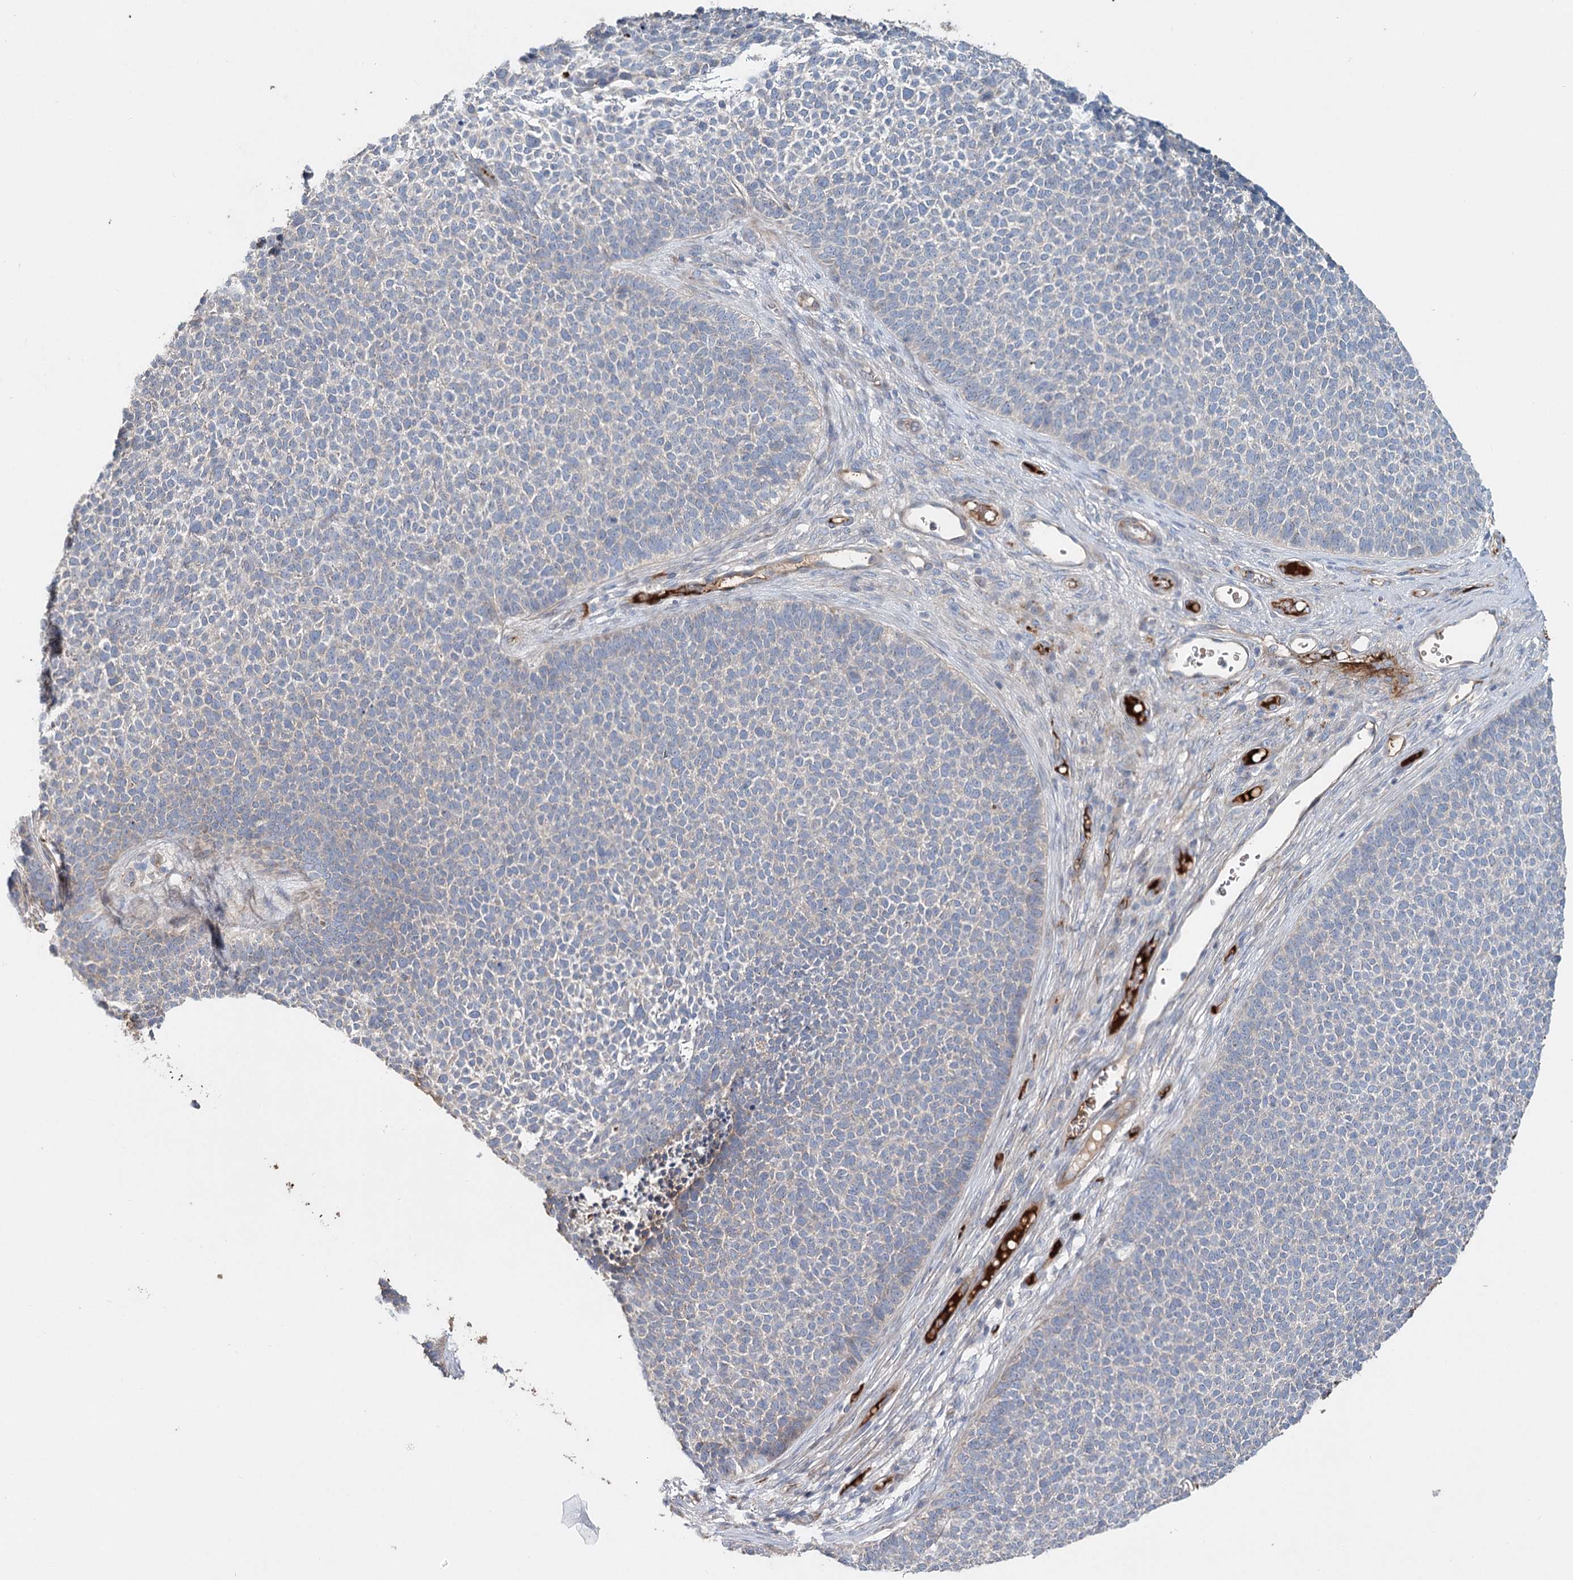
{"staining": {"intensity": "negative", "quantity": "none", "location": "none"}, "tissue": "skin cancer", "cell_type": "Tumor cells", "image_type": "cancer", "snomed": [{"axis": "morphology", "description": "Basal cell carcinoma"}, {"axis": "topography", "description": "Skin"}], "caption": "A photomicrograph of human skin cancer is negative for staining in tumor cells.", "gene": "ALKBH8", "patient": {"sex": "female", "age": 84}}